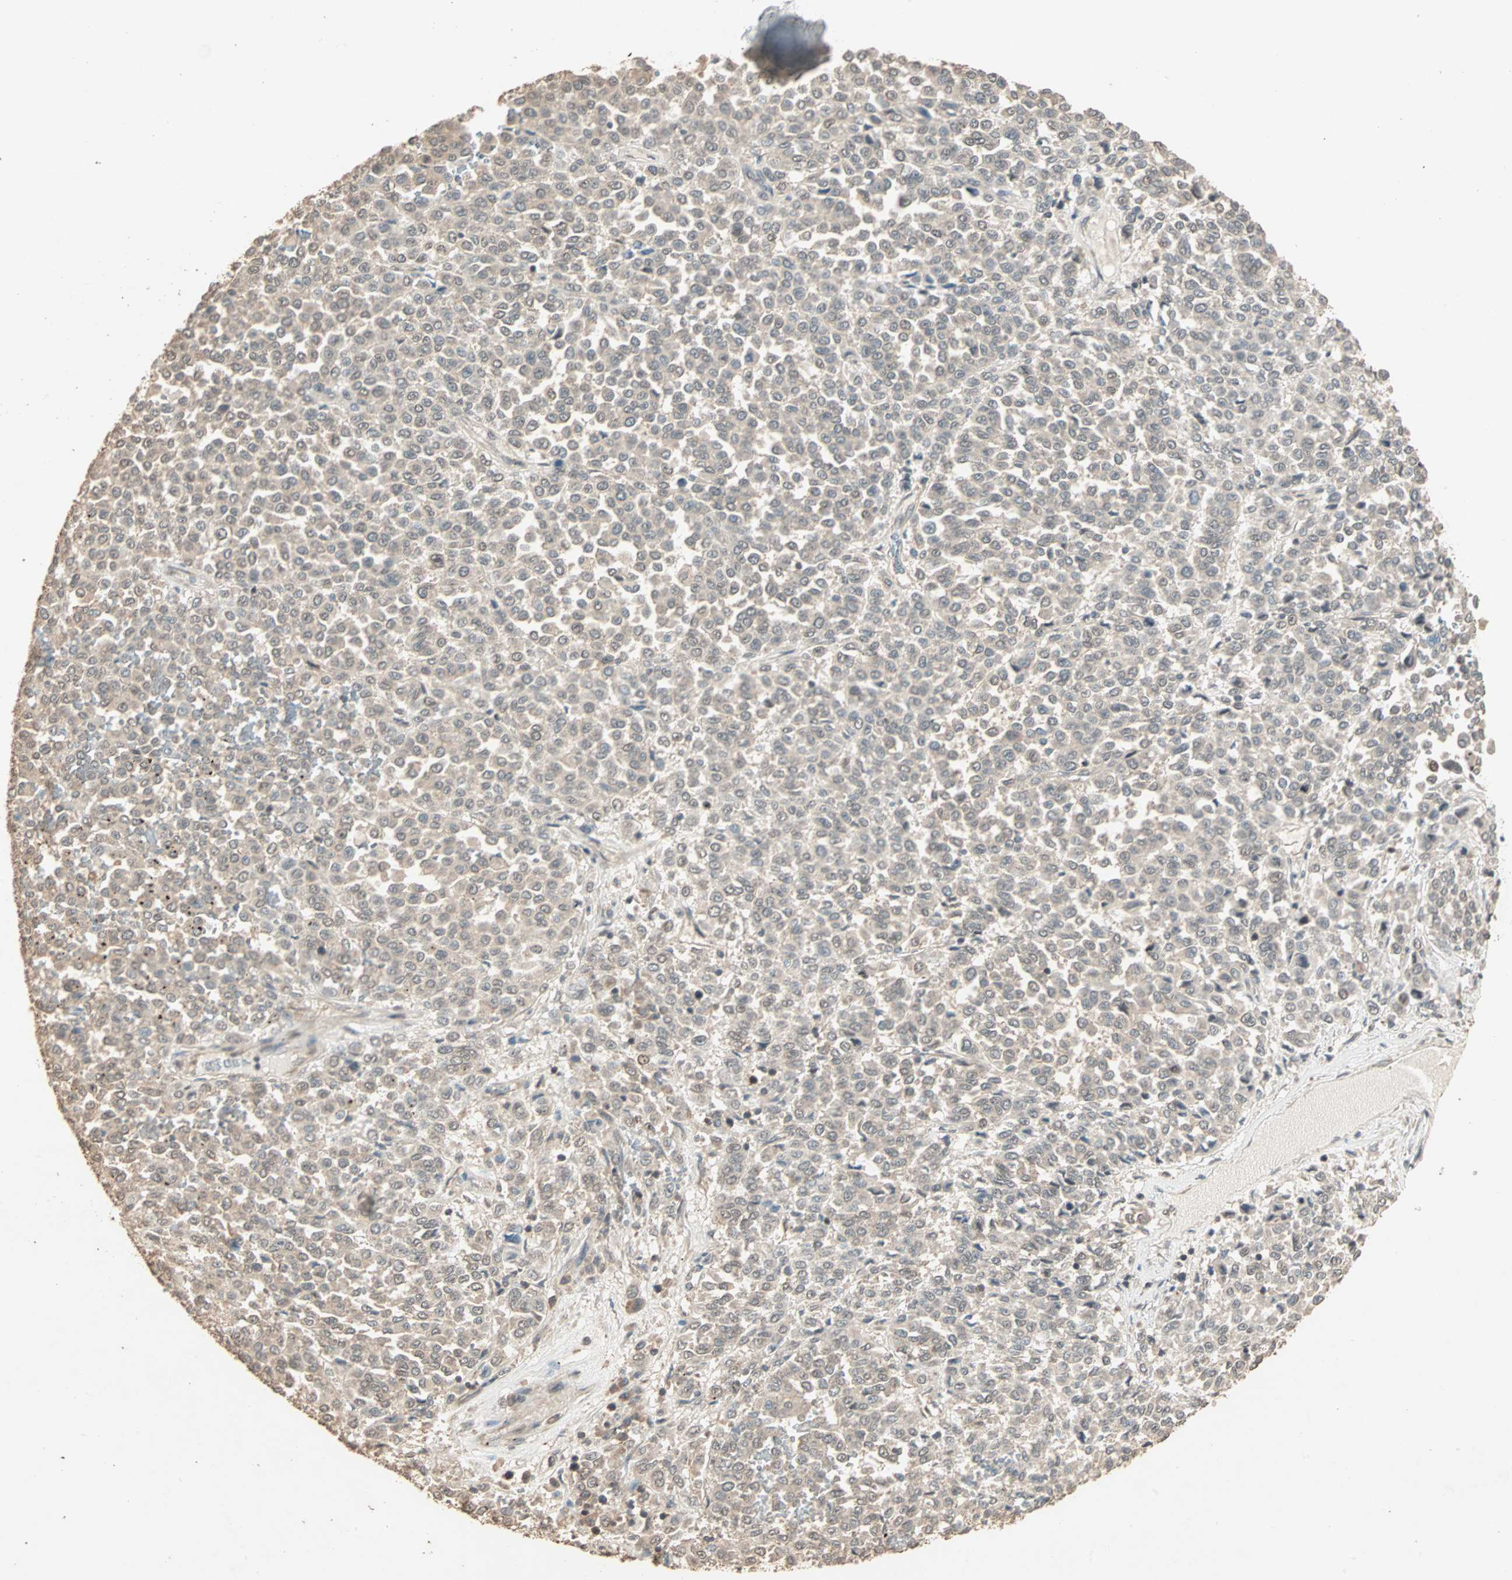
{"staining": {"intensity": "weak", "quantity": ">75%", "location": "cytoplasmic/membranous,nuclear"}, "tissue": "melanoma", "cell_type": "Tumor cells", "image_type": "cancer", "snomed": [{"axis": "morphology", "description": "Malignant melanoma, Metastatic site"}, {"axis": "topography", "description": "Pancreas"}], "caption": "Weak cytoplasmic/membranous and nuclear expression for a protein is seen in approximately >75% of tumor cells of malignant melanoma (metastatic site) using IHC.", "gene": "ZBTB33", "patient": {"sex": "female", "age": 30}}